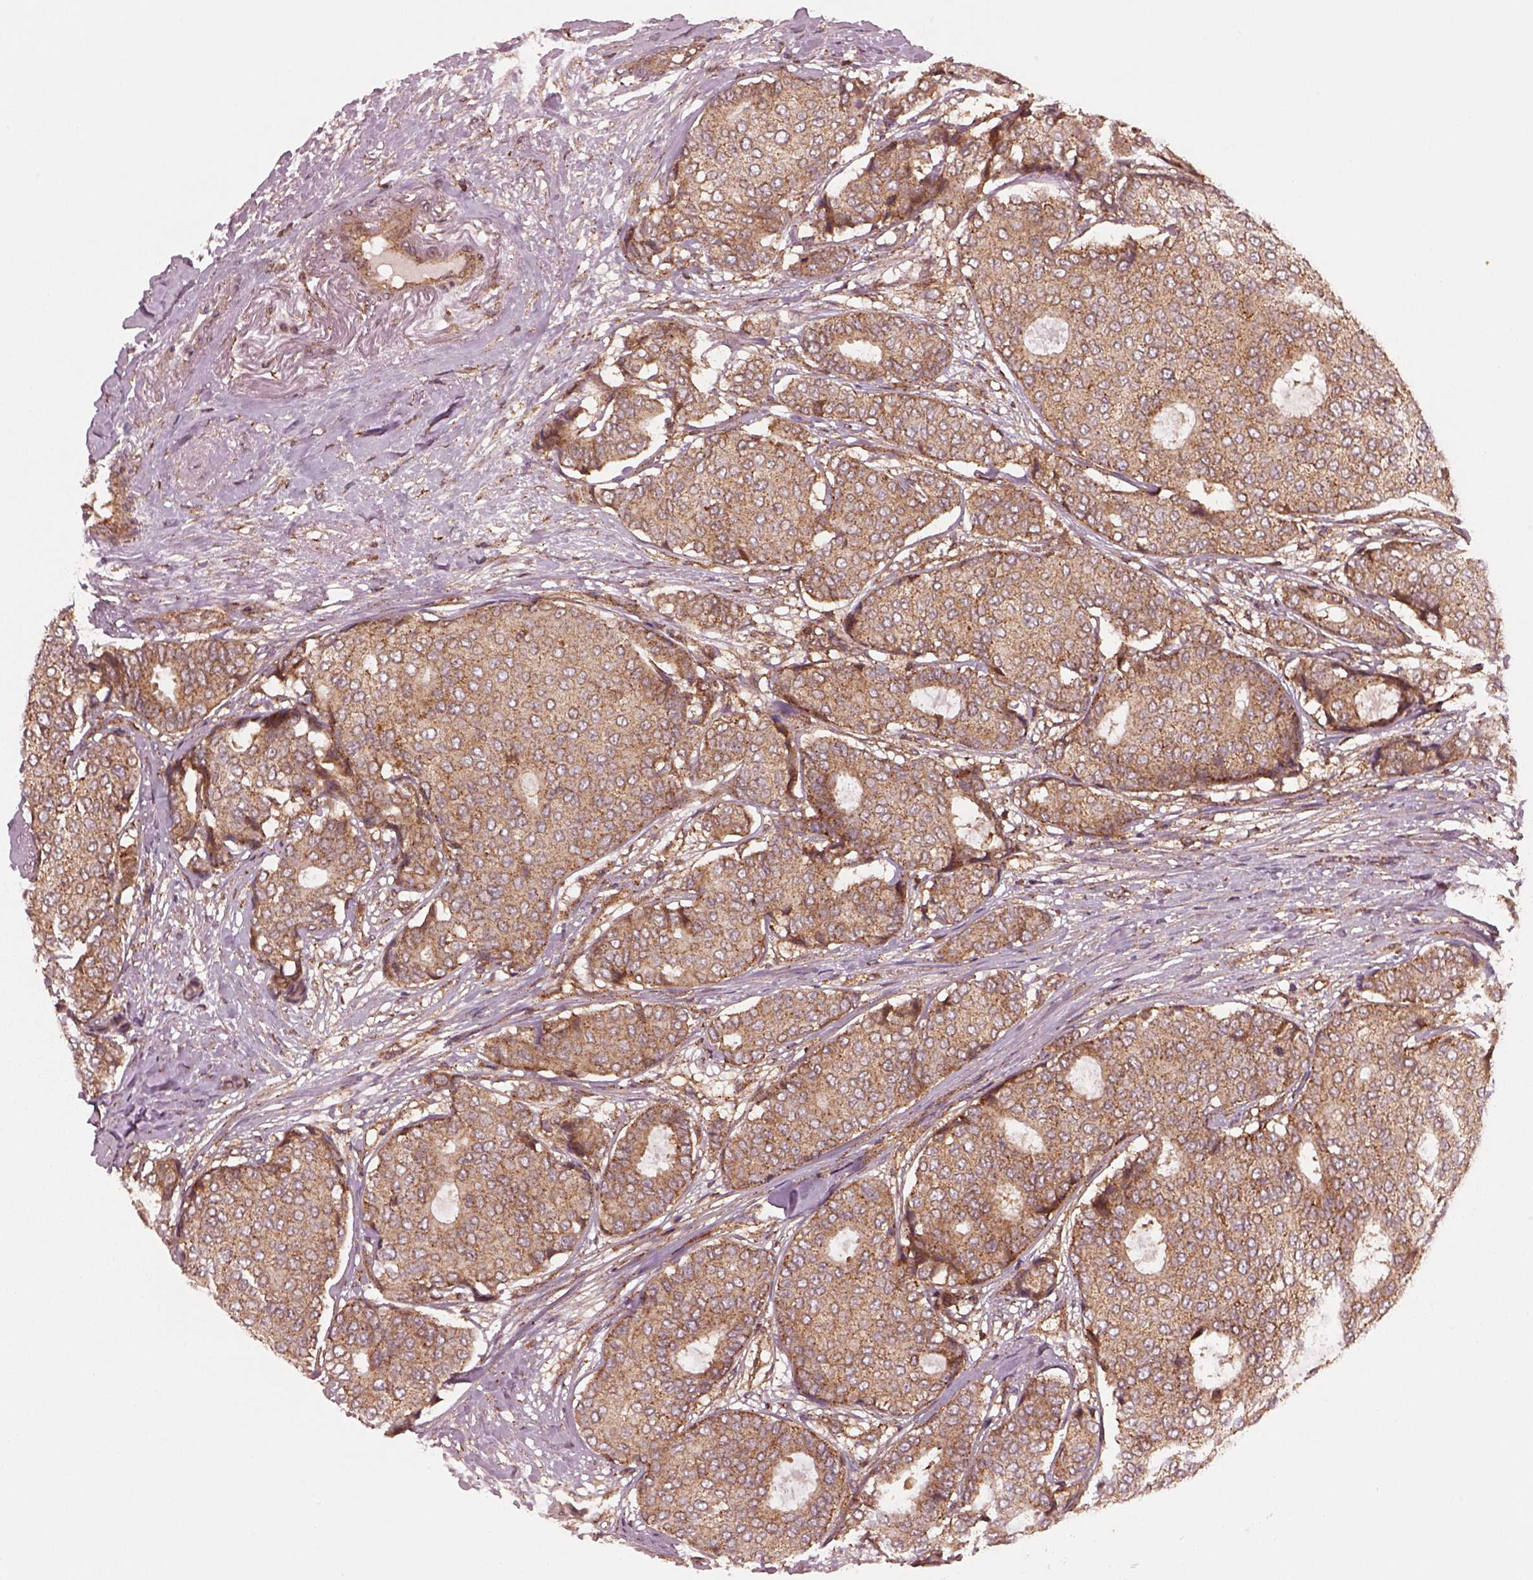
{"staining": {"intensity": "moderate", "quantity": "25%-75%", "location": "cytoplasmic/membranous"}, "tissue": "breast cancer", "cell_type": "Tumor cells", "image_type": "cancer", "snomed": [{"axis": "morphology", "description": "Duct carcinoma"}, {"axis": "topography", "description": "Breast"}], "caption": "Brown immunohistochemical staining in infiltrating ductal carcinoma (breast) displays moderate cytoplasmic/membranous staining in approximately 25%-75% of tumor cells.", "gene": "WASHC2A", "patient": {"sex": "female", "age": 75}}